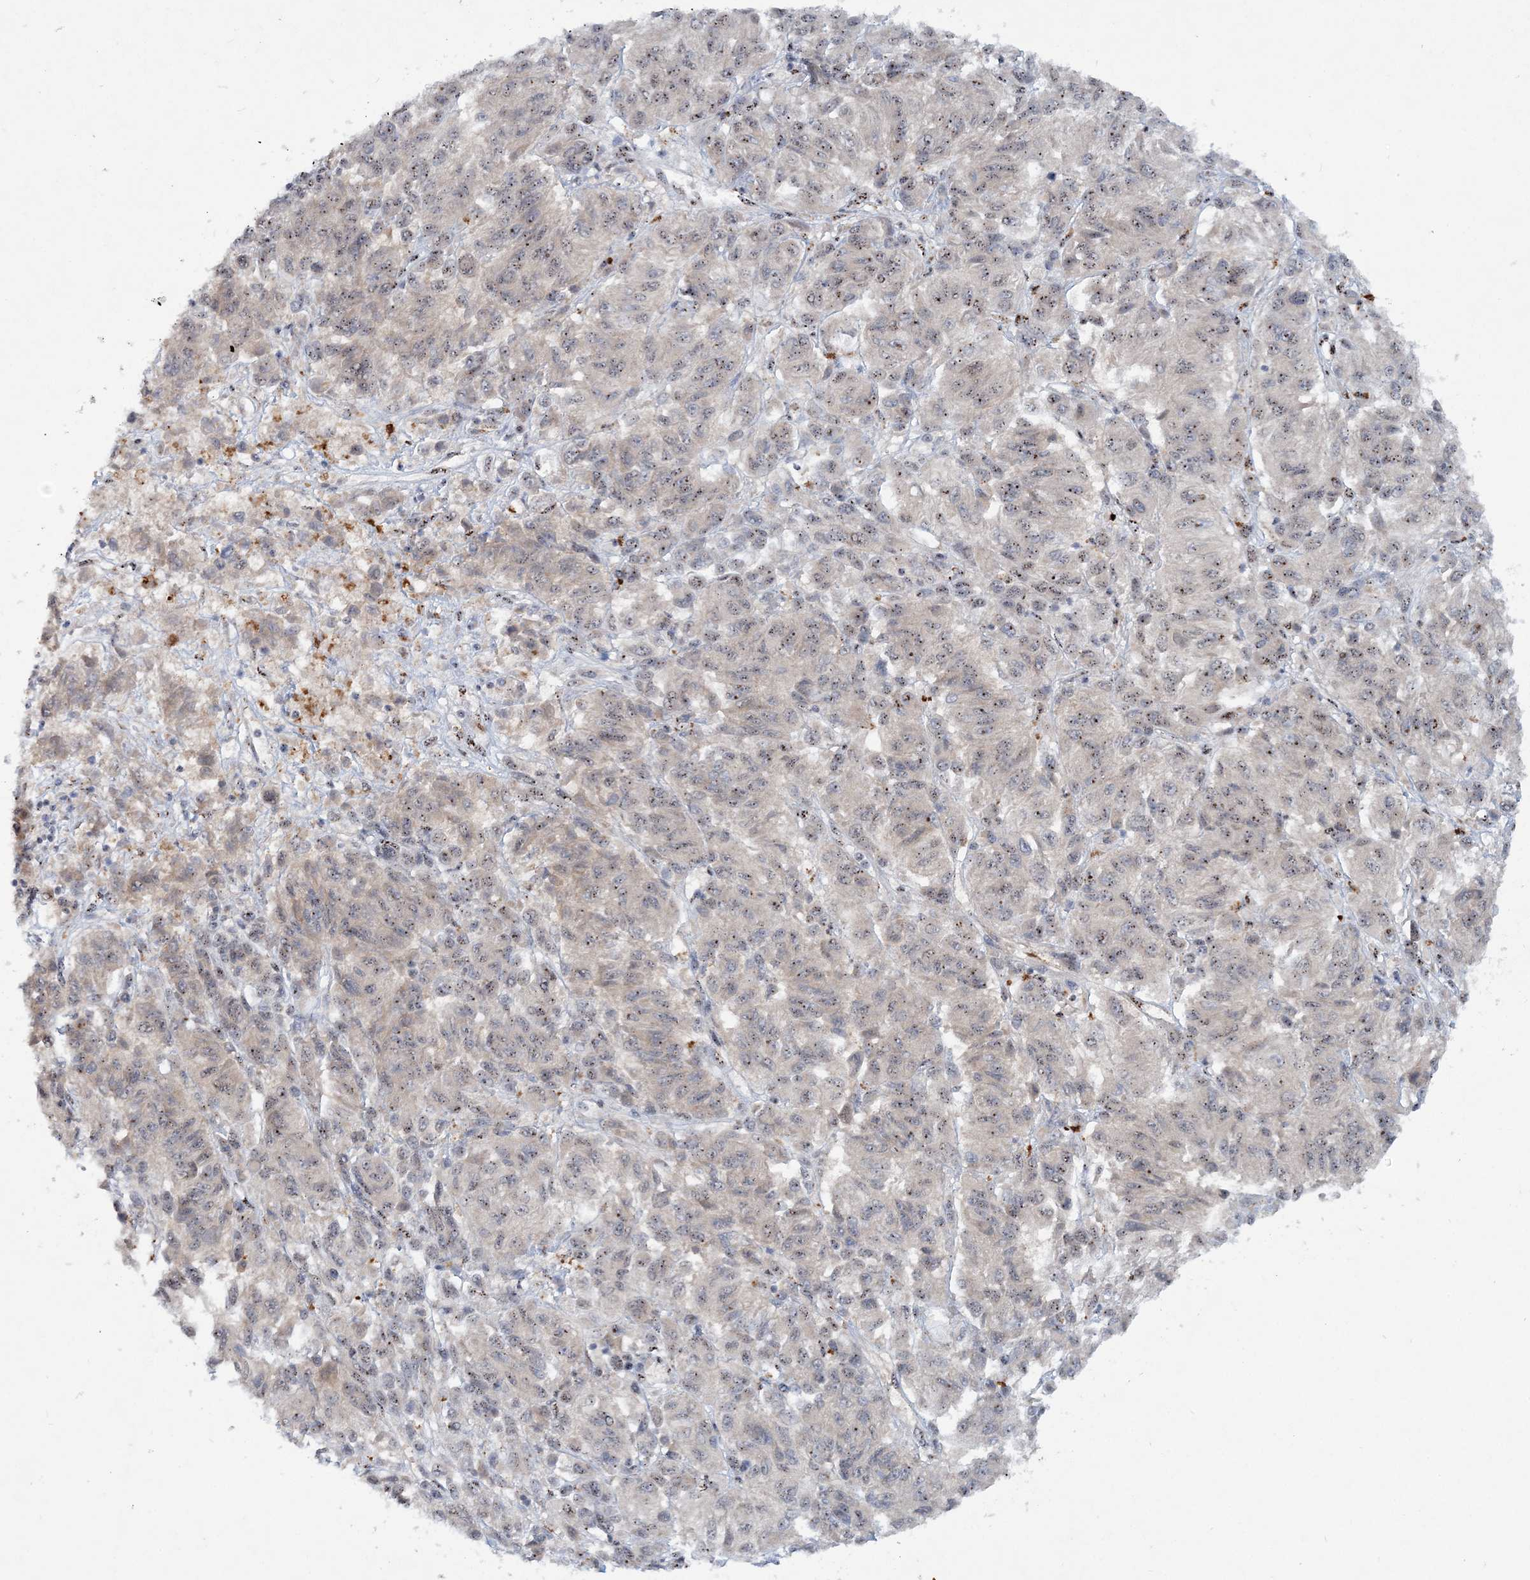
{"staining": {"intensity": "weak", "quantity": "25%-75%", "location": "nuclear"}, "tissue": "melanoma", "cell_type": "Tumor cells", "image_type": "cancer", "snomed": [{"axis": "morphology", "description": "Malignant melanoma, Metastatic site"}, {"axis": "topography", "description": "Lung"}], "caption": "Immunohistochemistry image of melanoma stained for a protein (brown), which displays low levels of weak nuclear expression in about 25%-75% of tumor cells.", "gene": "GIN1", "patient": {"sex": "male", "age": 64}}